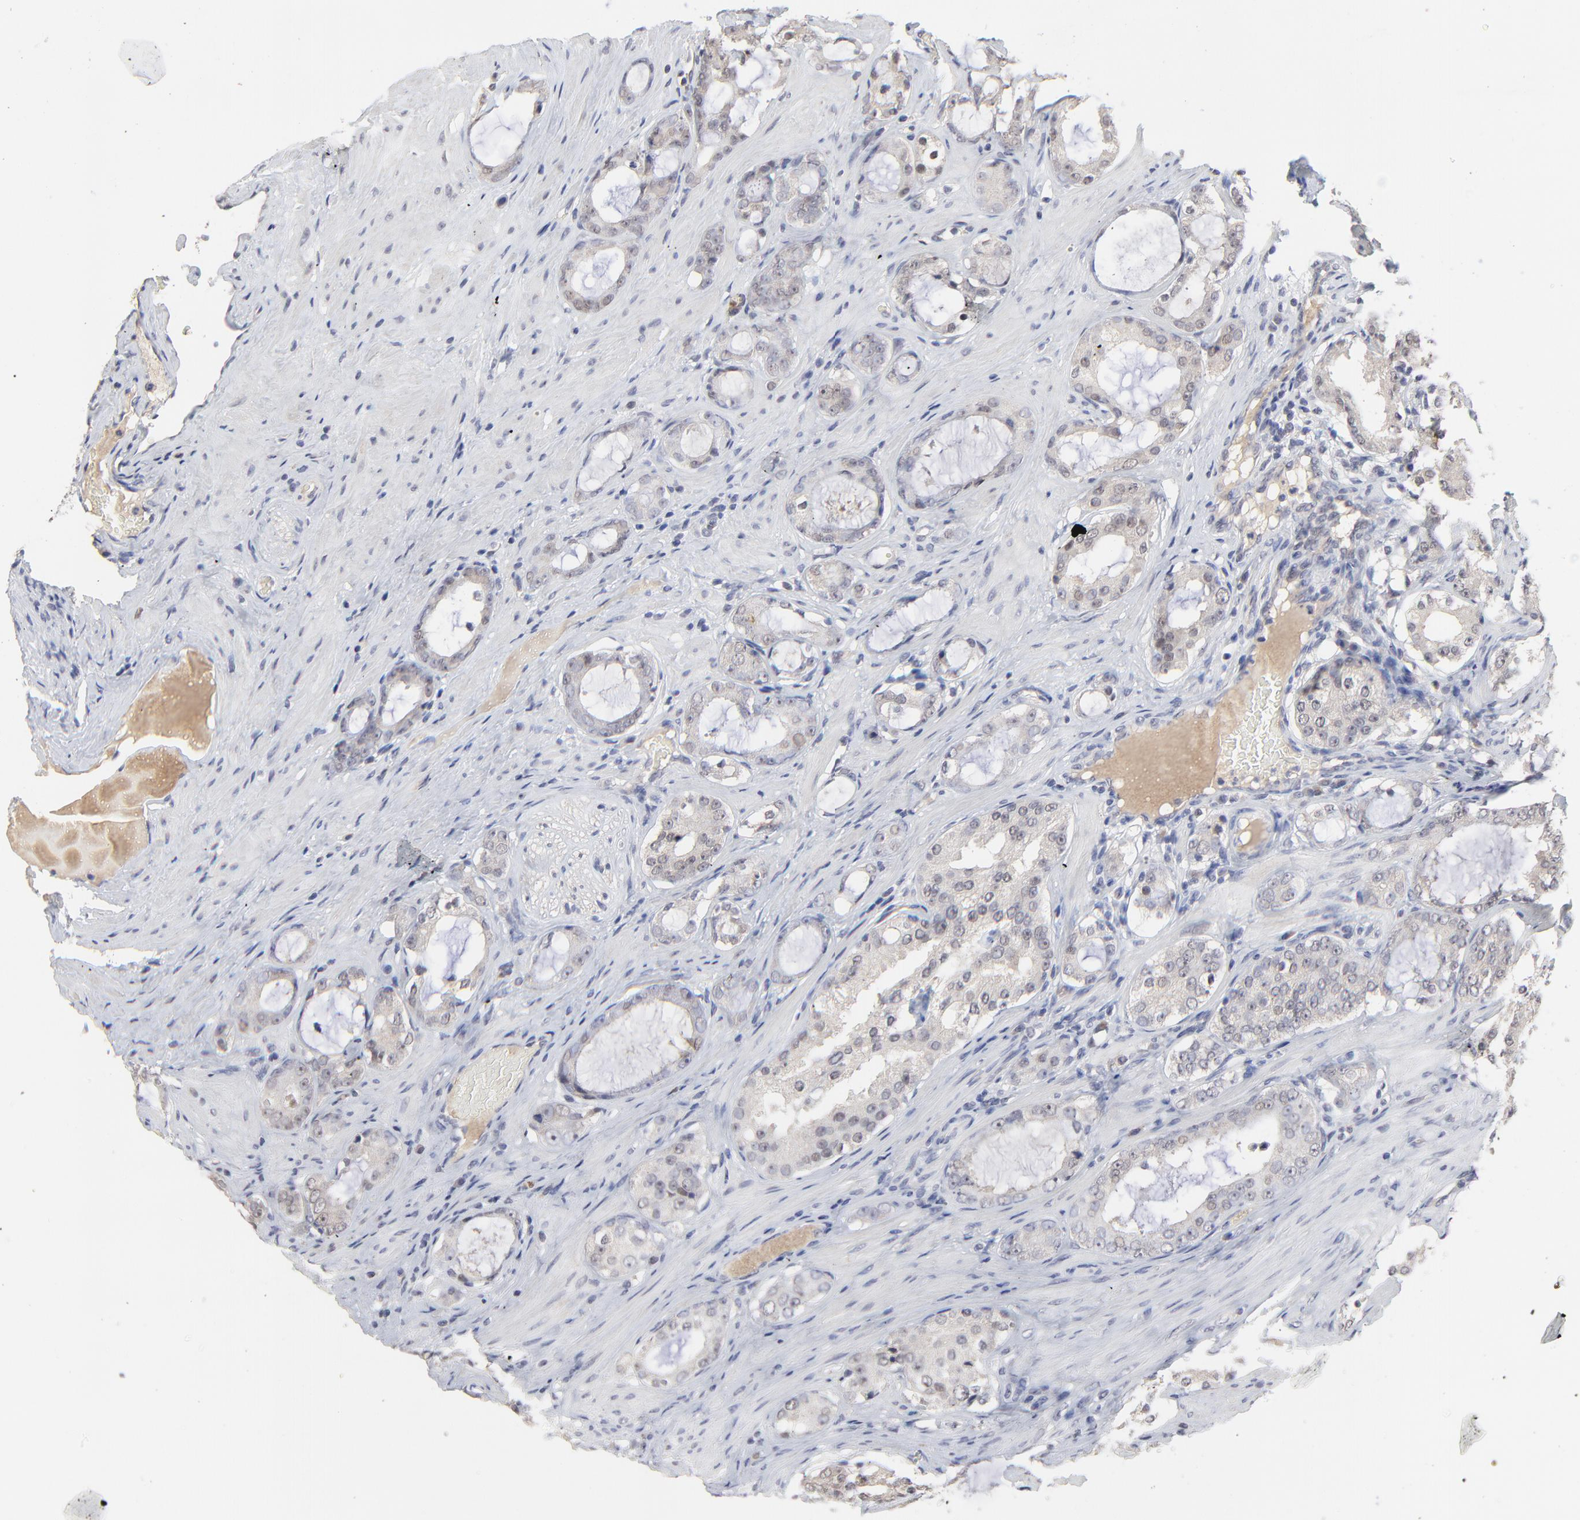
{"staining": {"intensity": "weak", "quantity": "<25%", "location": "nuclear"}, "tissue": "prostate cancer", "cell_type": "Tumor cells", "image_type": "cancer", "snomed": [{"axis": "morphology", "description": "Adenocarcinoma, Medium grade"}, {"axis": "topography", "description": "Prostate"}], "caption": "Image shows no protein staining in tumor cells of adenocarcinoma (medium-grade) (prostate) tissue. (Brightfield microscopy of DAB (3,3'-diaminobenzidine) IHC at high magnification).", "gene": "FAM199X", "patient": {"sex": "male", "age": 73}}